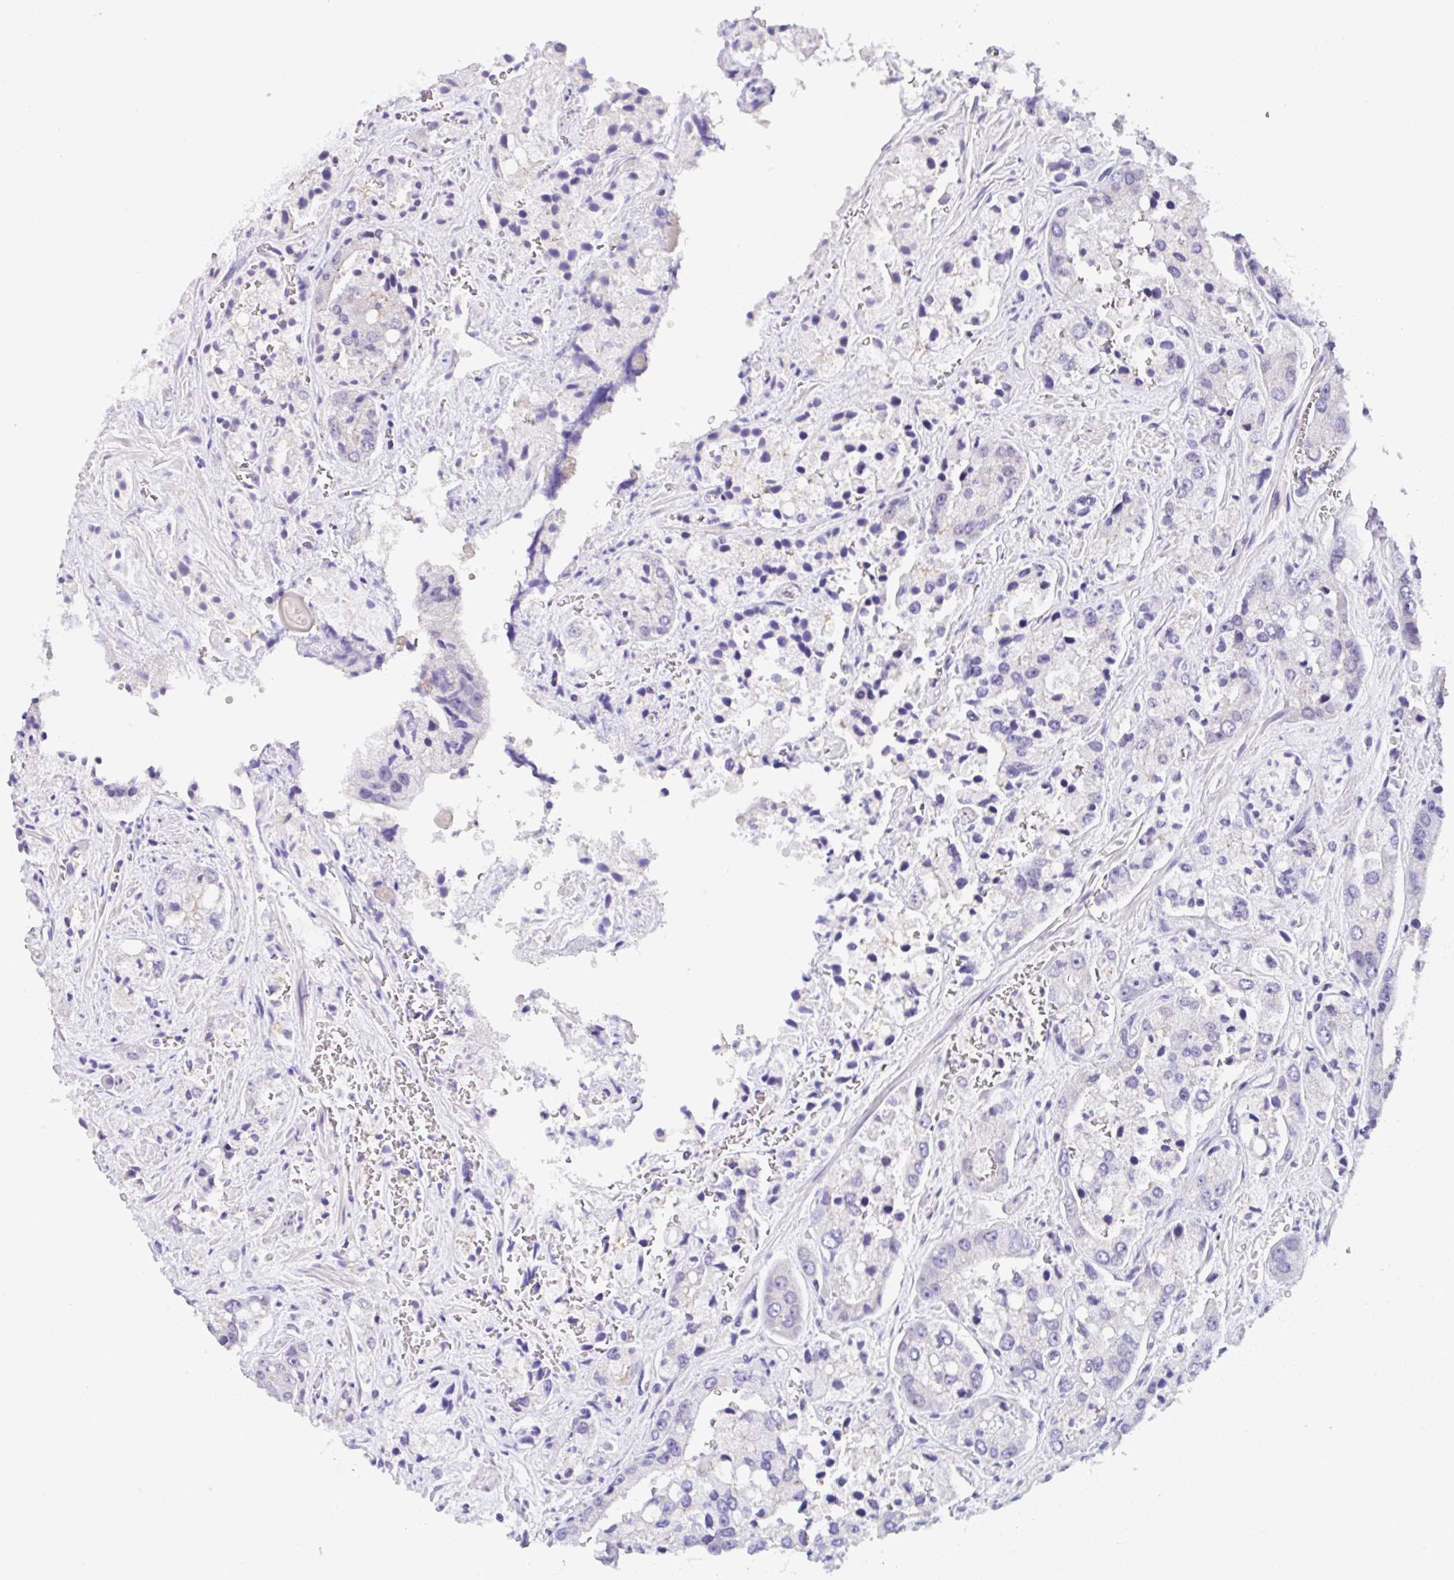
{"staining": {"intensity": "negative", "quantity": "none", "location": "none"}, "tissue": "prostate cancer", "cell_type": "Tumor cells", "image_type": "cancer", "snomed": [{"axis": "morphology", "description": "Normal tissue, NOS"}, {"axis": "morphology", "description": "Adenocarcinoma, High grade"}, {"axis": "topography", "description": "Prostate"}, {"axis": "topography", "description": "Peripheral nerve tissue"}], "caption": "An immunohistochemistry (IHC) micrograph of high-grade adenocarcinoma (prostate) is shown. There is no staining in tumor cells of high-grade adenocarcinoma (prostate).", "gene": "CGNL1", "patient": {"sex": "male", "age": 68}}